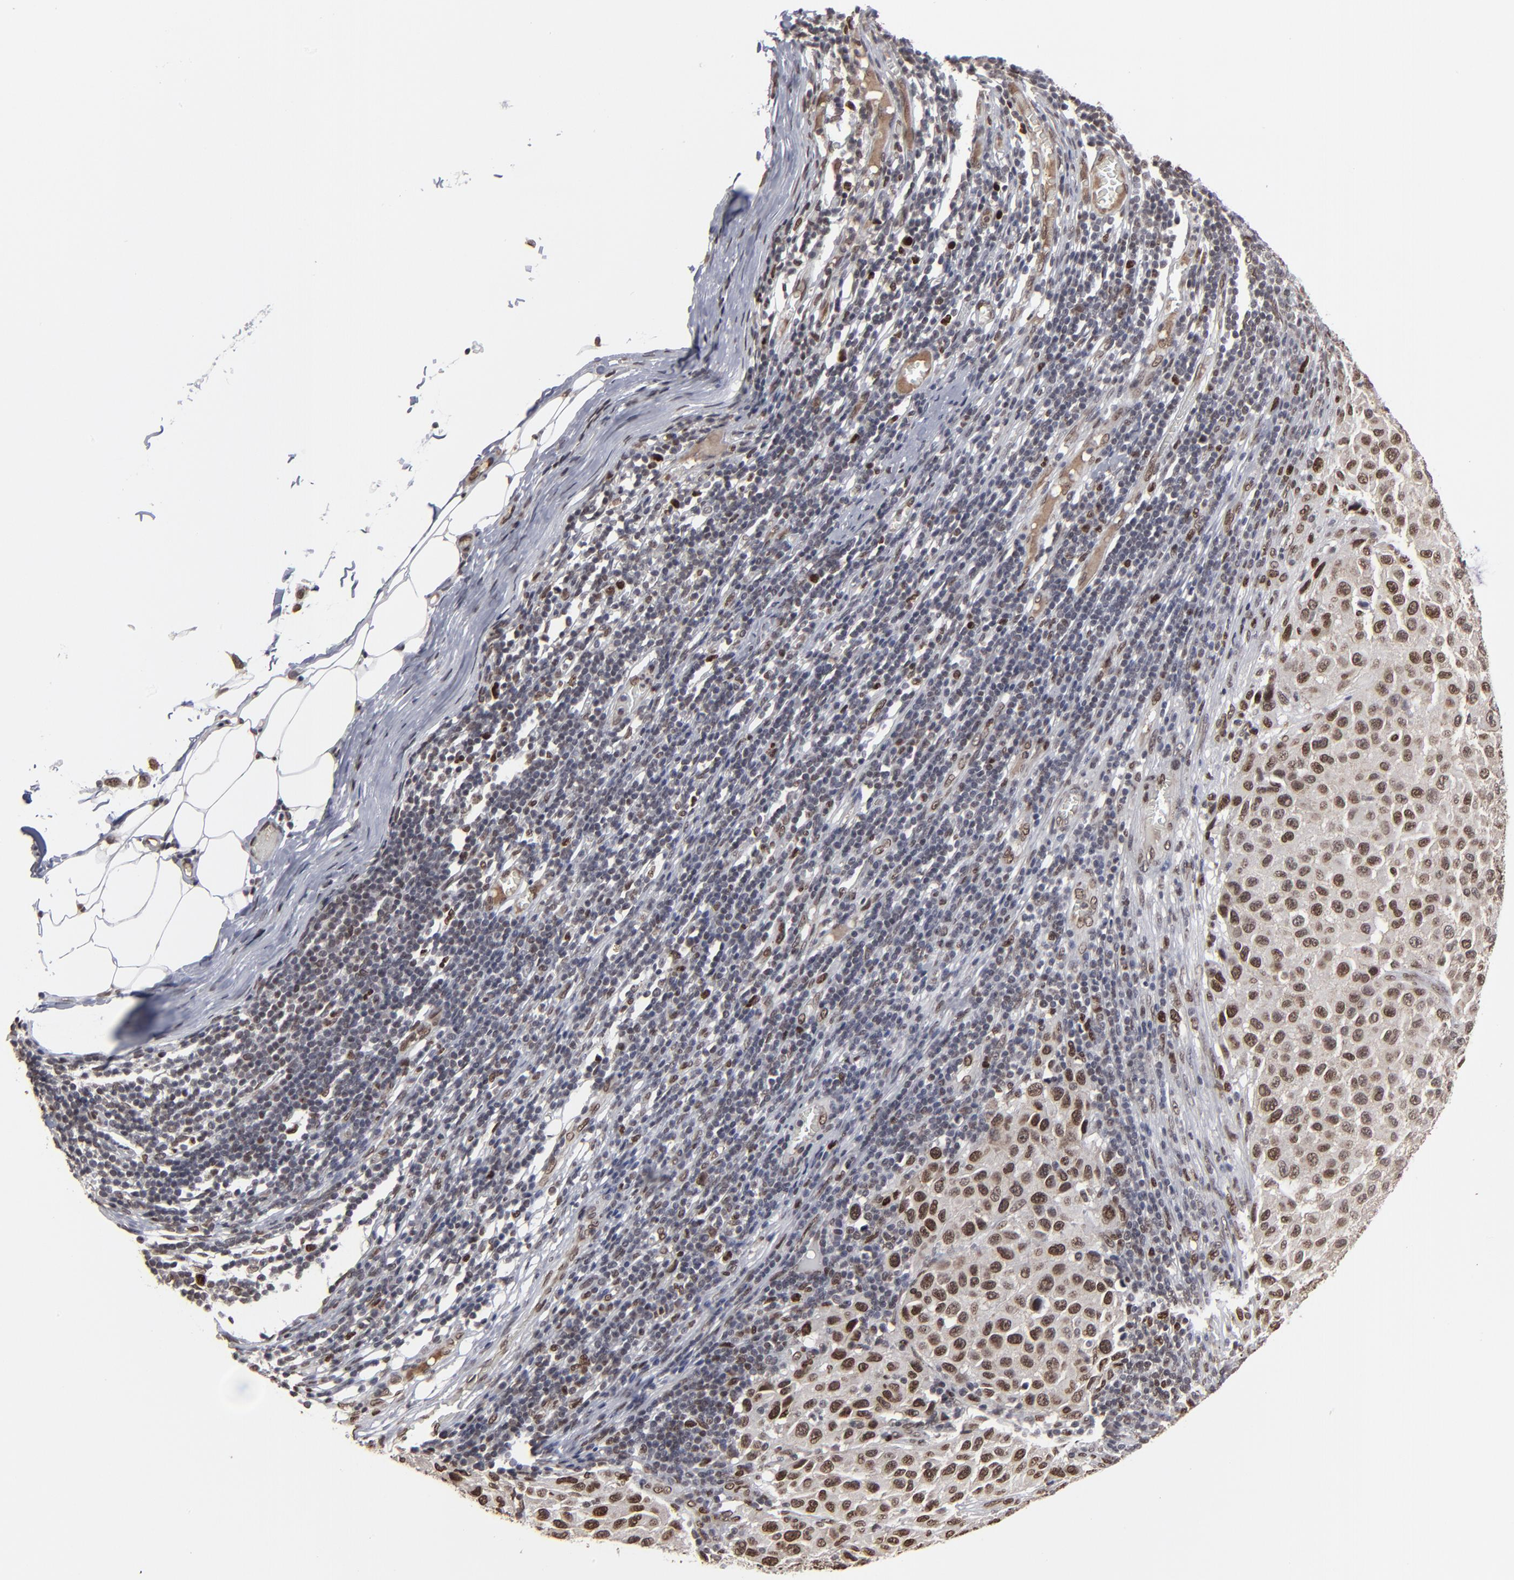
{"staining": {"intensity": "moderate", "quantity": "25%-75%", "location": "nuclear"}, "tissue": "melanoma", "cell_type": "Tumor cells", "image_type": "cancer", "snomed": [{"axis": "morphology", "description": "Malignant melanoma, Metastatic site"}, {"axis": "topography", "description": "Lymph node"}], "caption": "Immunohistochemical staining of malignant melanoma (metastatic site) reveals medium levels of moderate nuclear expression in about 25%-75% of tumor cells.", "gene": "BAZ1A", "patient": {"sex": "male", "age": 61}}